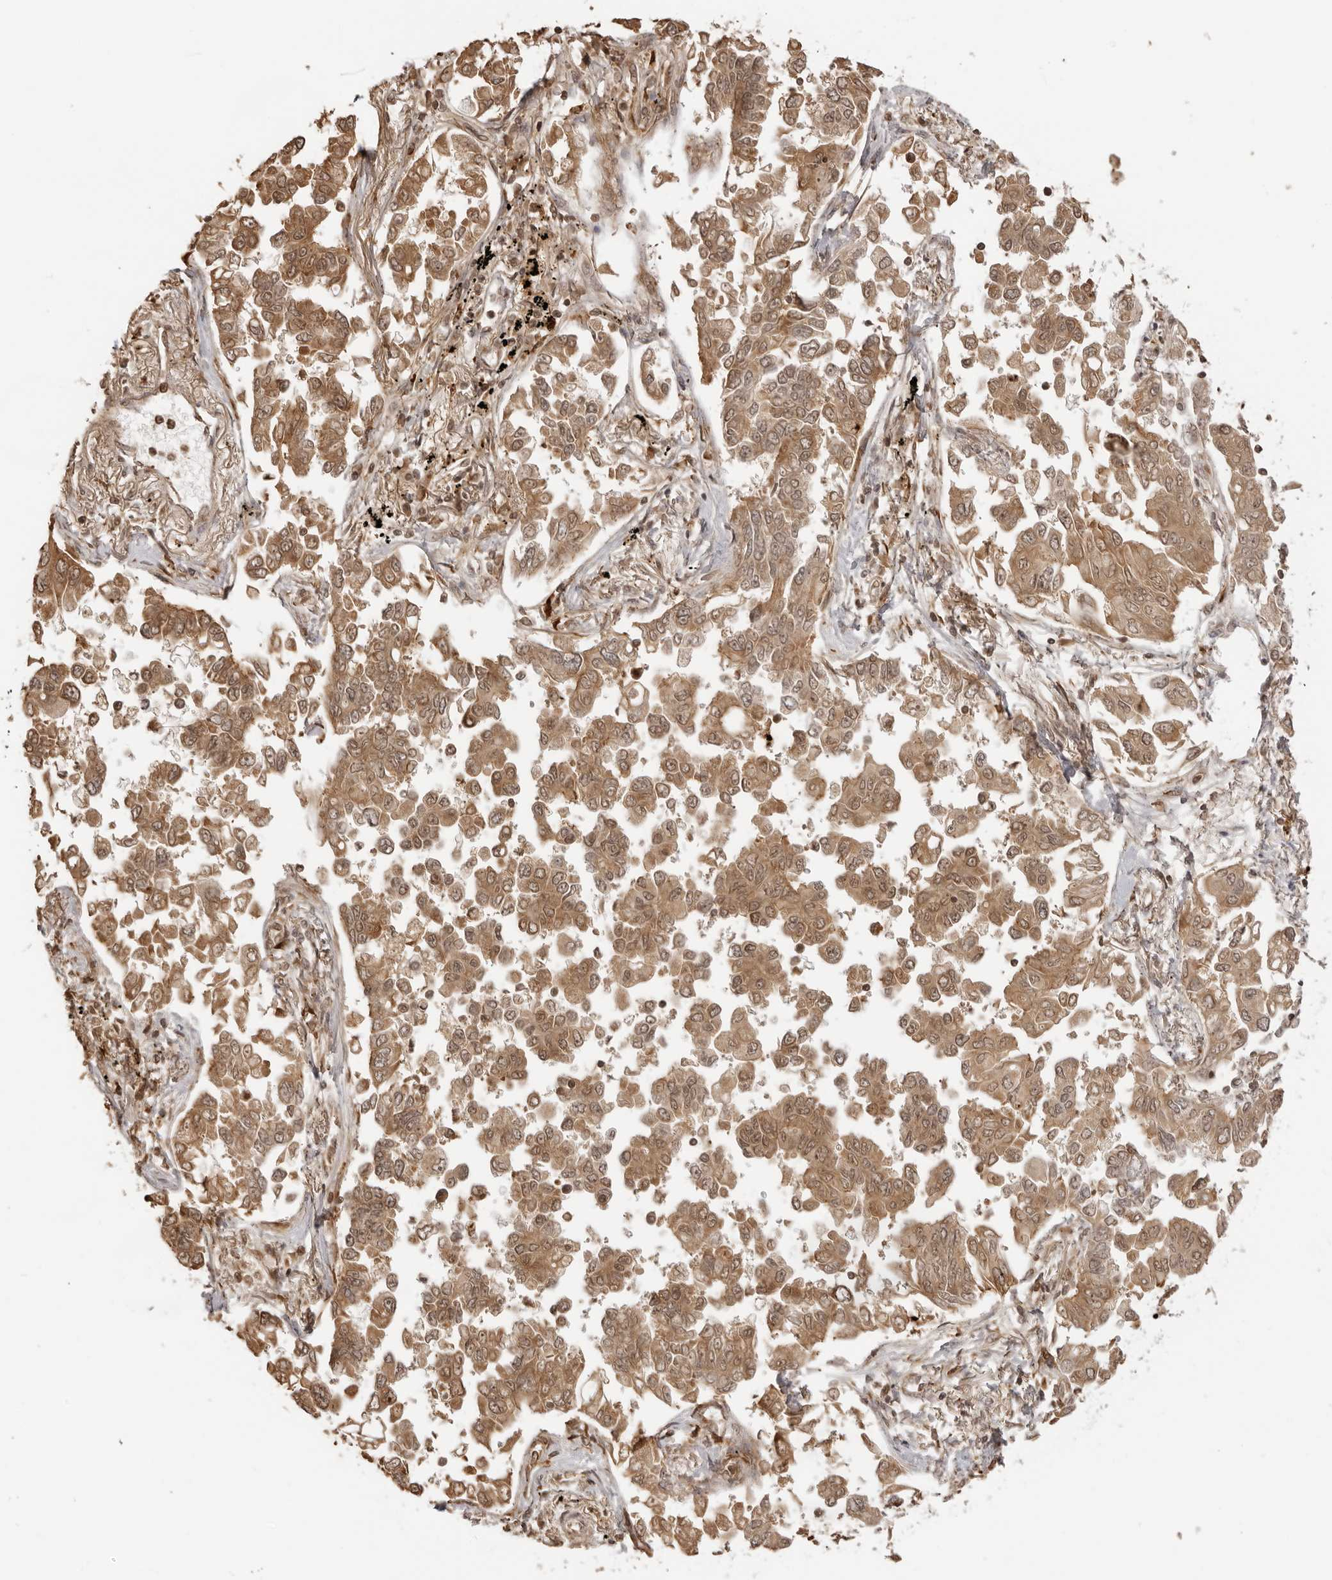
{"staining": {"intensity": "moderate", "quantity": ">75%", "location": "cytoplasmic/membranous,nuclear"}, "tissue": "lung cancer", "cell_type": "Tumor cells", "image_type": "cancer", "snomed": [{"axis": "morphology", "description": "Adenocarcinoma, NOS"}, {"axis": "topography", "description": "Lung"}], "caption": "This histopathology image reveals immunohistochemistry (IHC) staining of human adenocarcinoma (lung), with medium moderate cytoplasmic/membranous and nuclear expression in approximately >75% of tumor cells.", "gene": "IKBKE", "patient": {"sex": "female", "age": 67}}